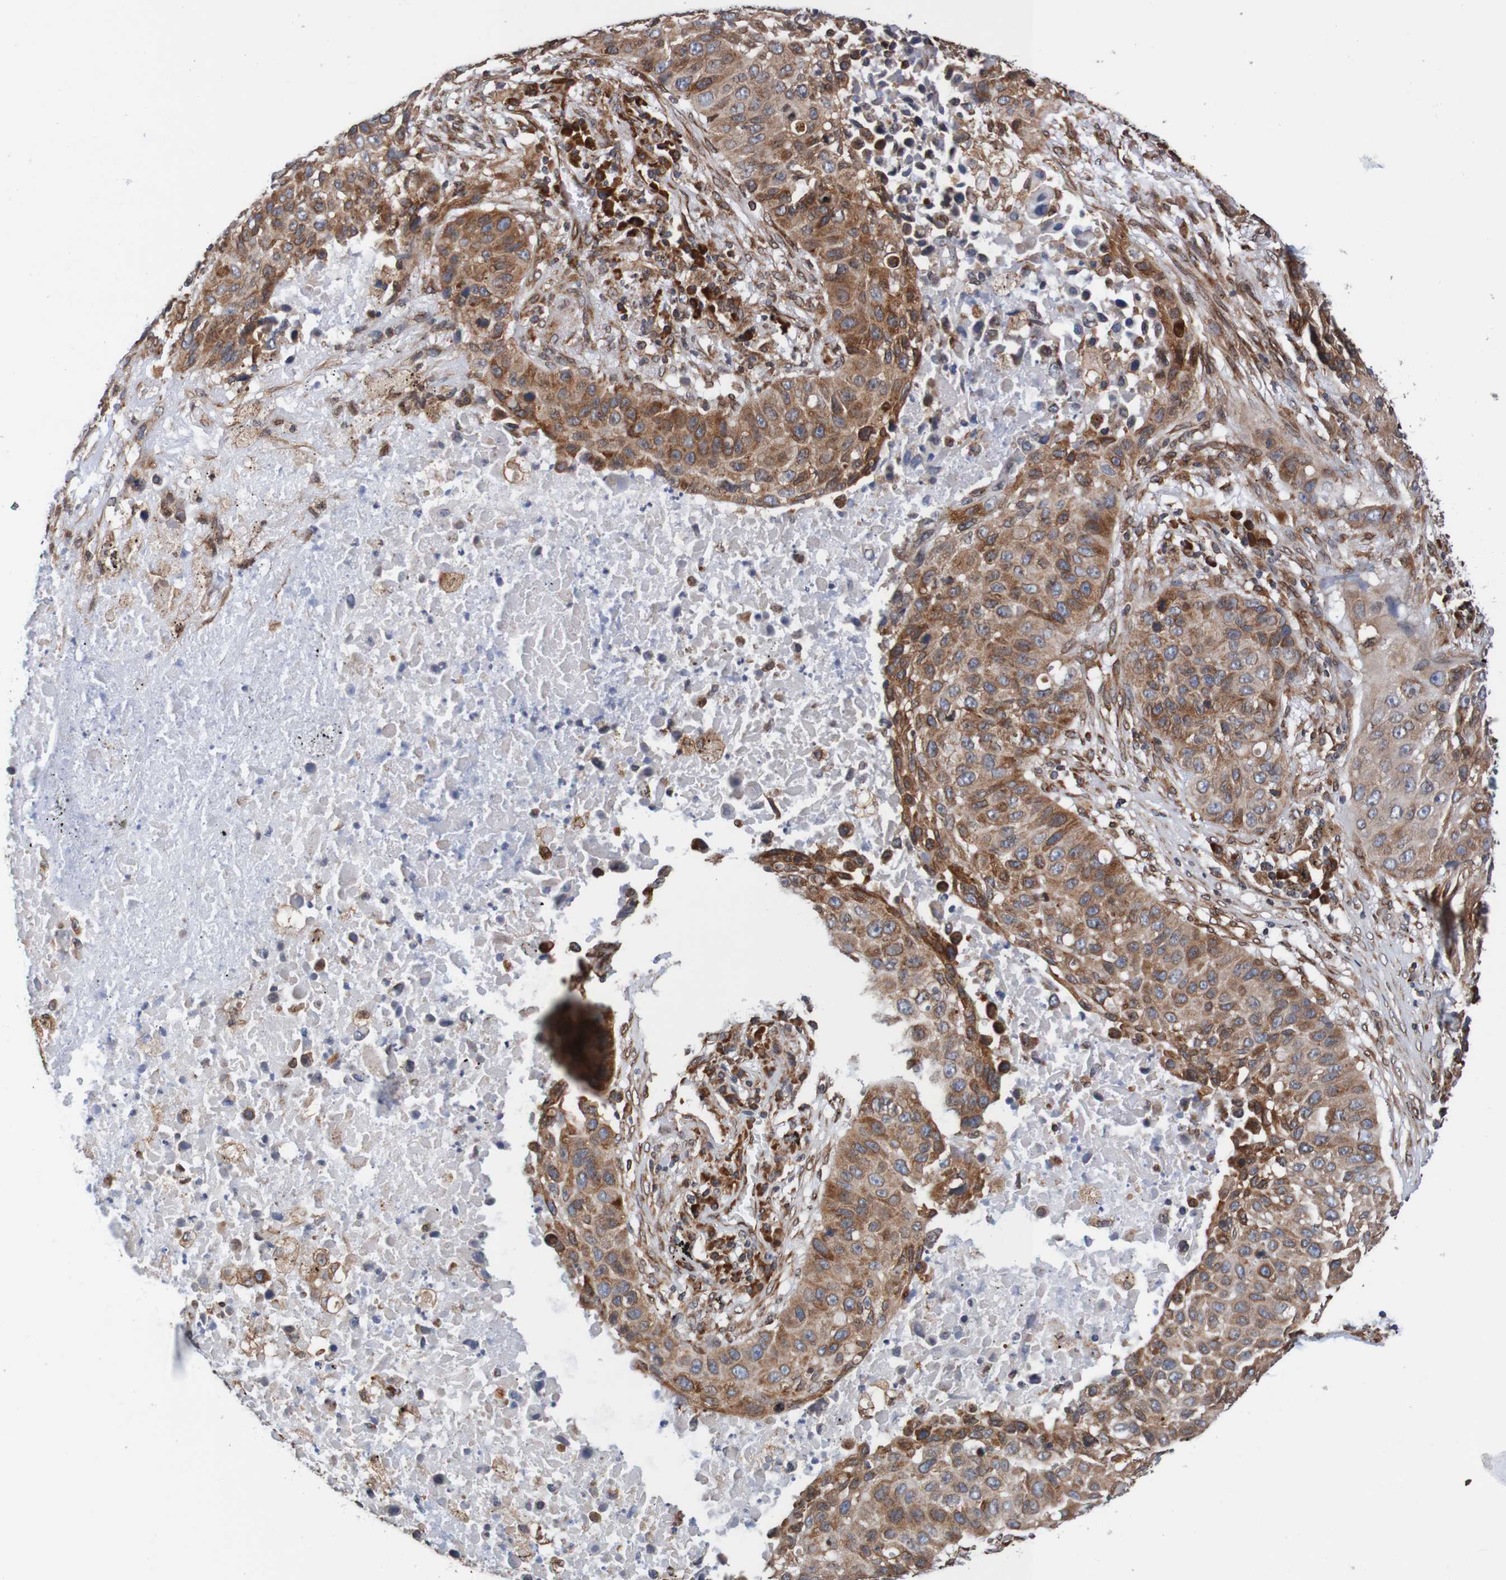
{"staining": {"intensity": "strong", "quantity": ">75%", "location": "cytoplasmic/membranous,nuclear"}, "tissue": "lung cancer", "cell_type": "Tumor cells", "image_type": "cancer", "snomed": [{"axis": "morphology", "description": "Squamous cell carcinoma, NOS"}, {"axis": "topography", "description": "Lung"}], "caption": "Lung cancer (squamous cell carcinoma) stained with immunohistochemistry demonstrates strong cytoplasmic/membranous and nuclear positivity in approximately >75% of tumor cells. (Brightfield microscopy of DAB IHC at high magnification).", "gene": "TMEM109", "patient": {"sex": "male", "age": 57}}